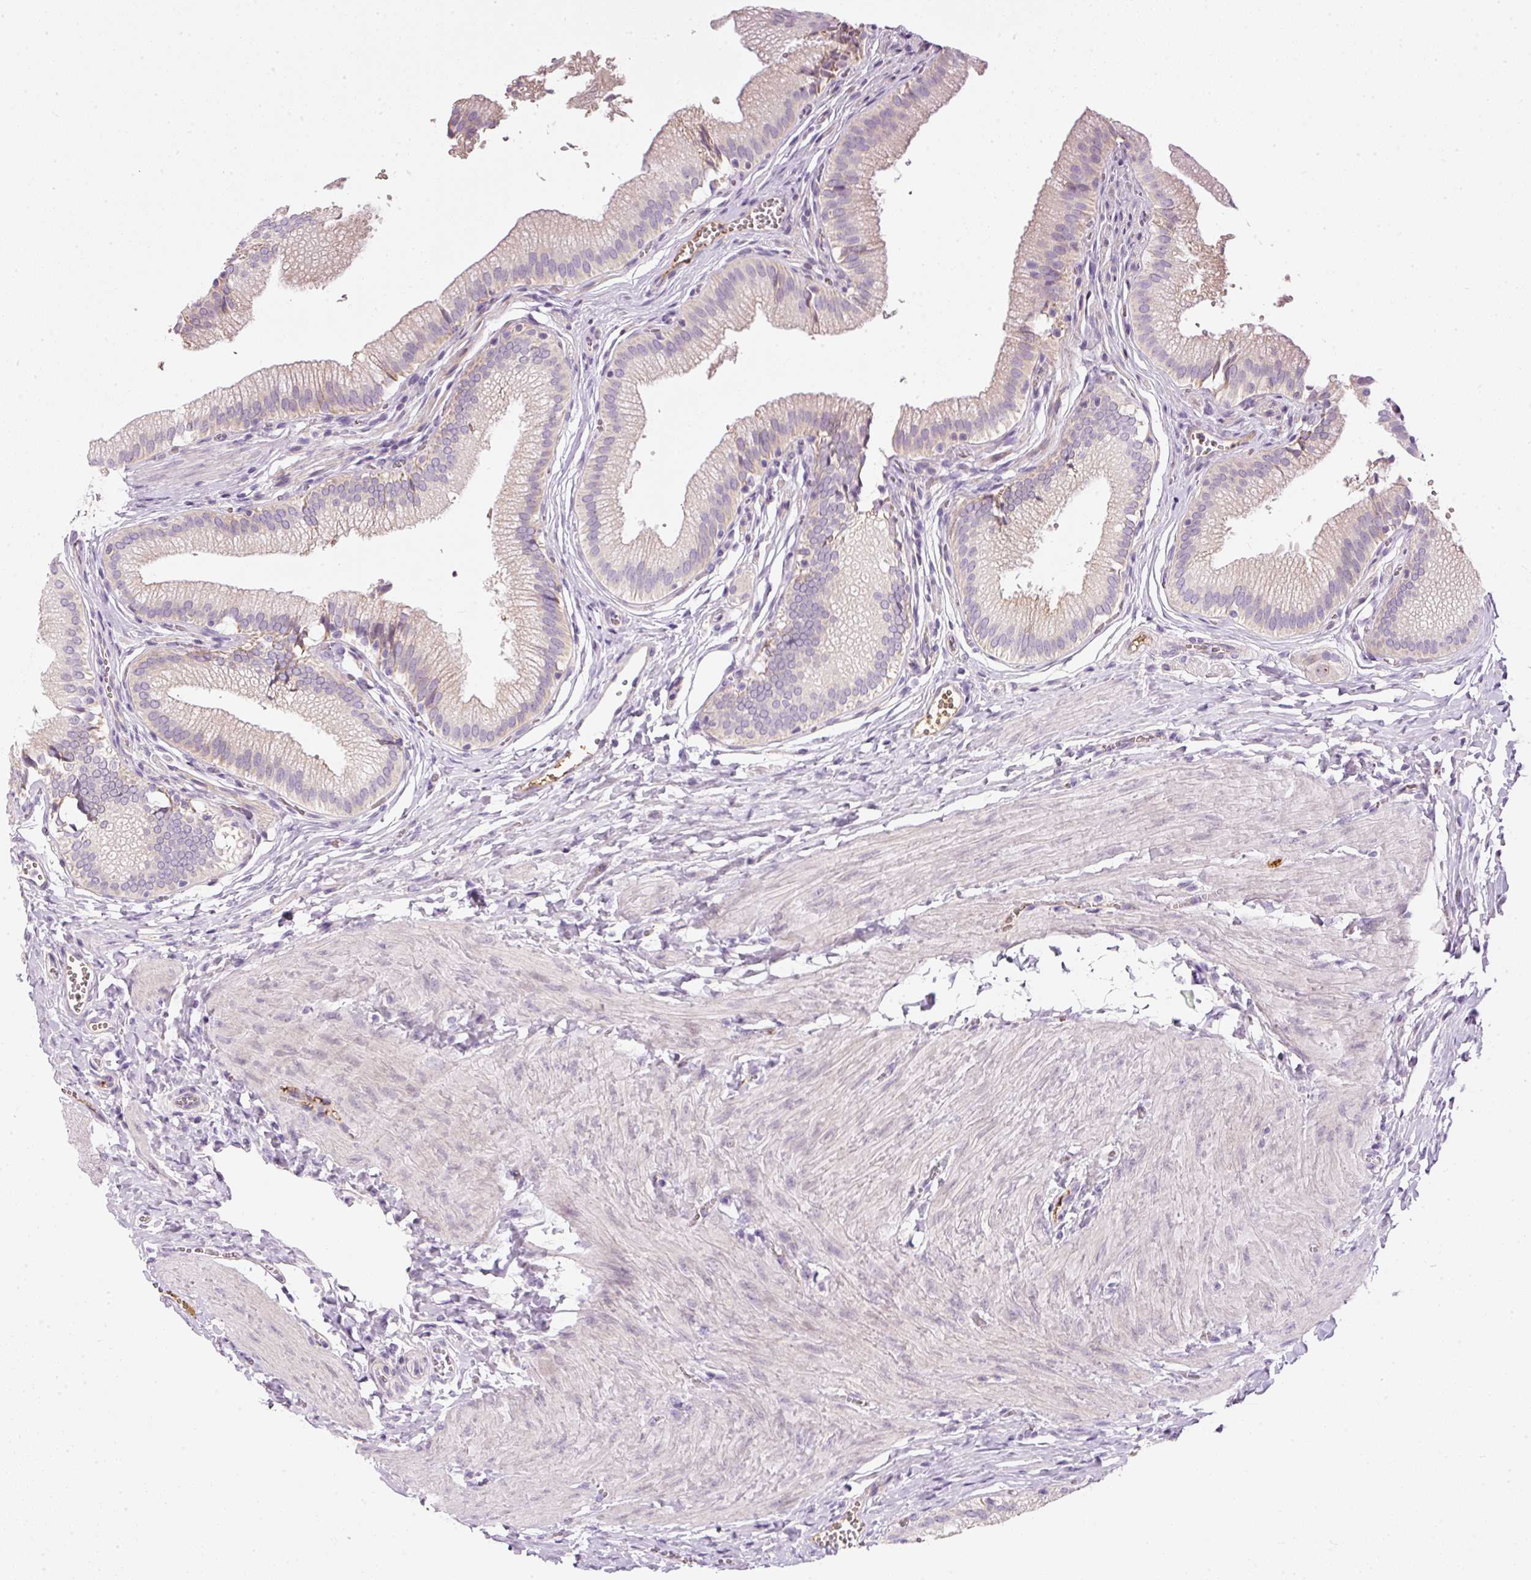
{"staining": {"intensity": "moderate", "quantity": "25%-75%", "location": "cytoplasmic/membranous"}, "tissue": "gallbladder", "cell_type": "Glandular cells", "image_type": "normal", "snomed": [{"axis": "morphology", "description": "Normal tissue, NOS"}, {"axis": "topography", "description": "Gallbladder"}, {"axis": "topography", "description": "Peripheral nerve tissue"}], "caption": "Protein expression by IHC reveals moderate cytoplasmic/membranous expression in about 25%-75% of glandular cells in normal gallbladder. Nuclei are stained in blue.", "gene": "KPNA5", "patient": {"sex": "male", "age": 17}}